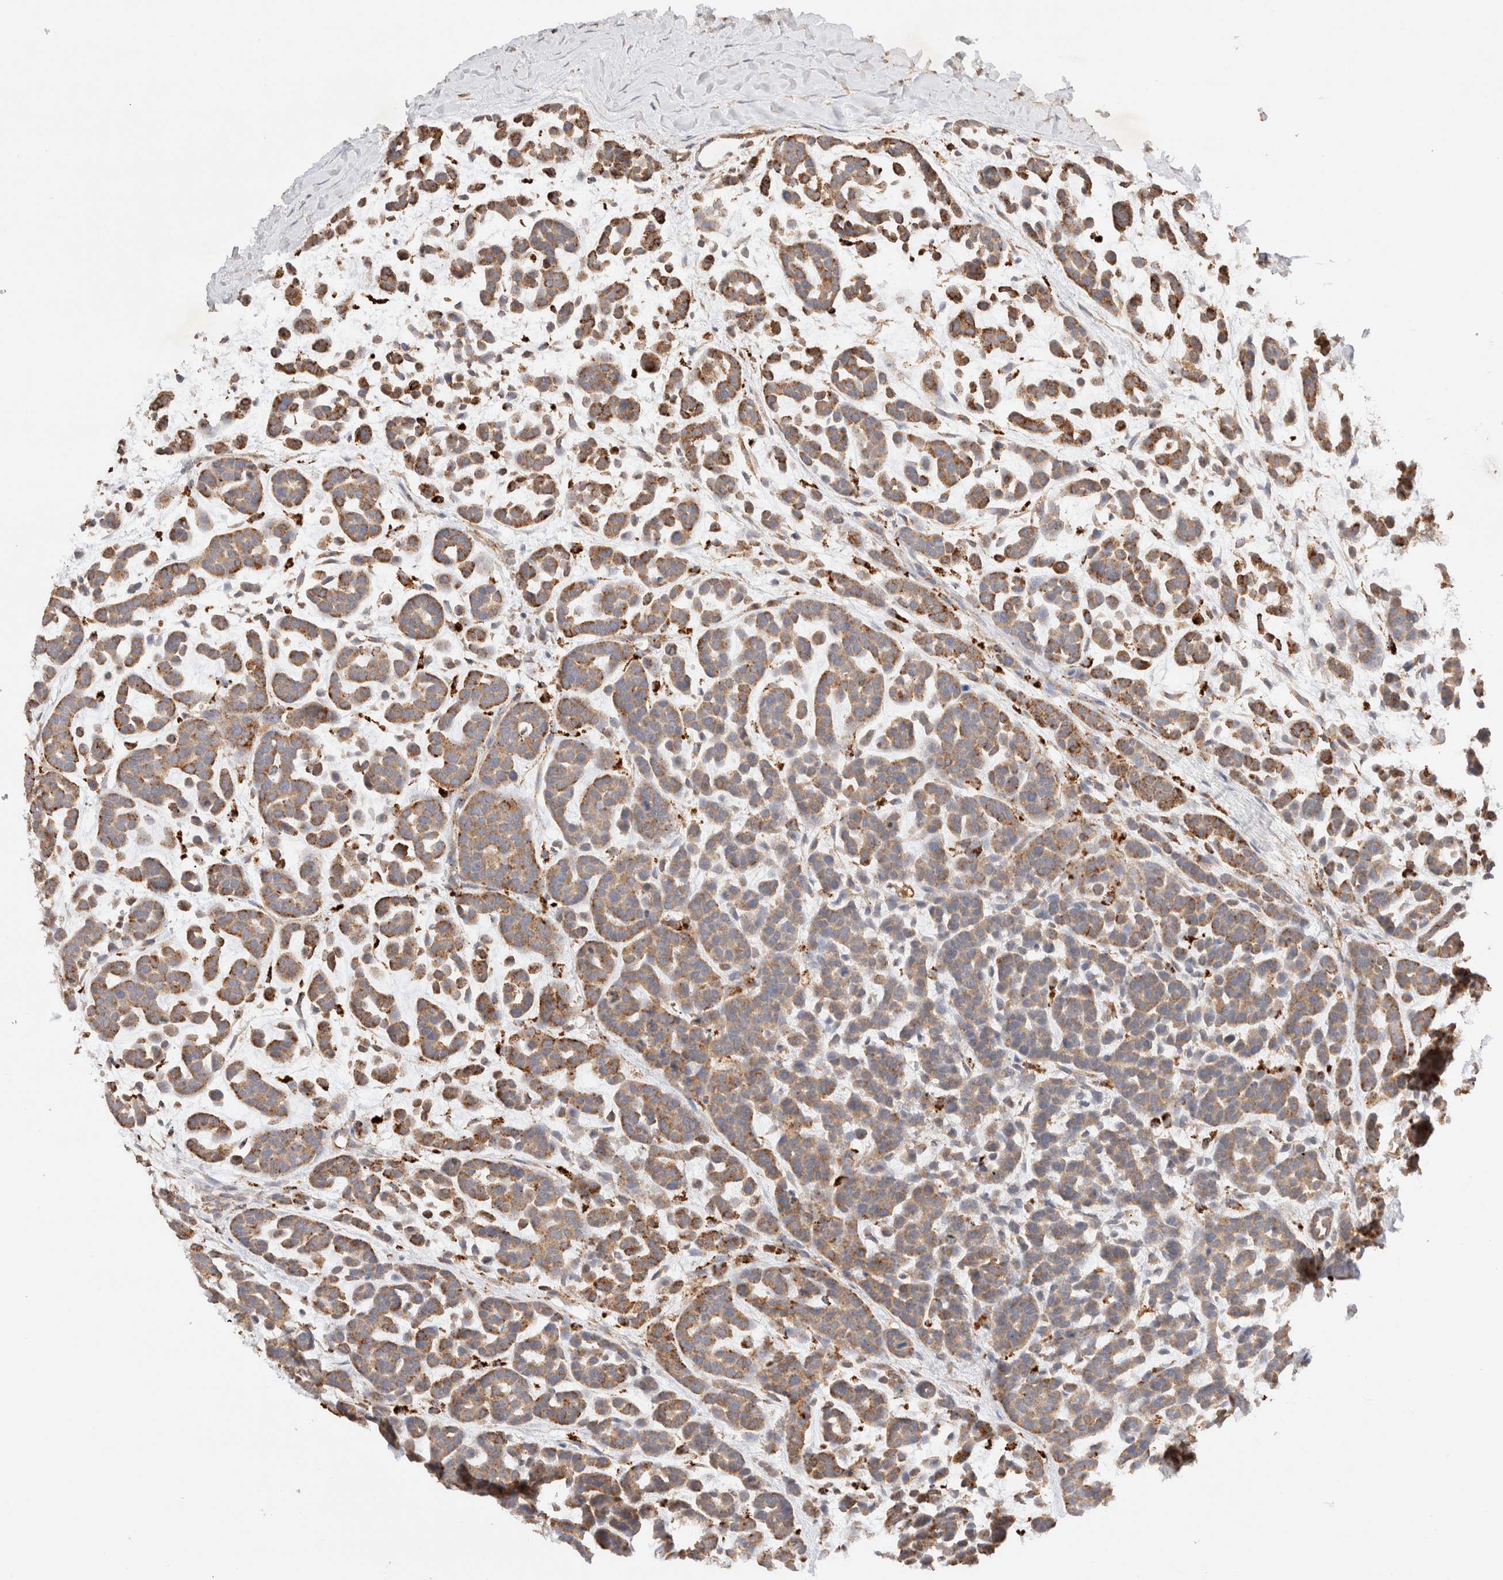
{"staining": {"intensity": "moderate", "quantity": ">75%", "location": "cytoplasmic/membranous"}, "tissue": "head and neck cancer", "cell_type": "Tumor cells", "image_type": "cancer", "snomed": [{"axis": "morphology", "description": "Adenocarcinoma, NOS"}, {"axis": "morphology", "description": "Adenoma, NOS"}, {"axis": "topography", "description": "Head-Neck"}], "caption": "Immunohistochemistry (IHC) of human head and neck cancer displays medium levels of moderate cytoplasmic/membranous expression in approximately >75% of tumor cells. (IHC, brightfield microscopy, high magnification).", "gene": "RABEPK", "patient": {"sex": "female", "age": 55}}